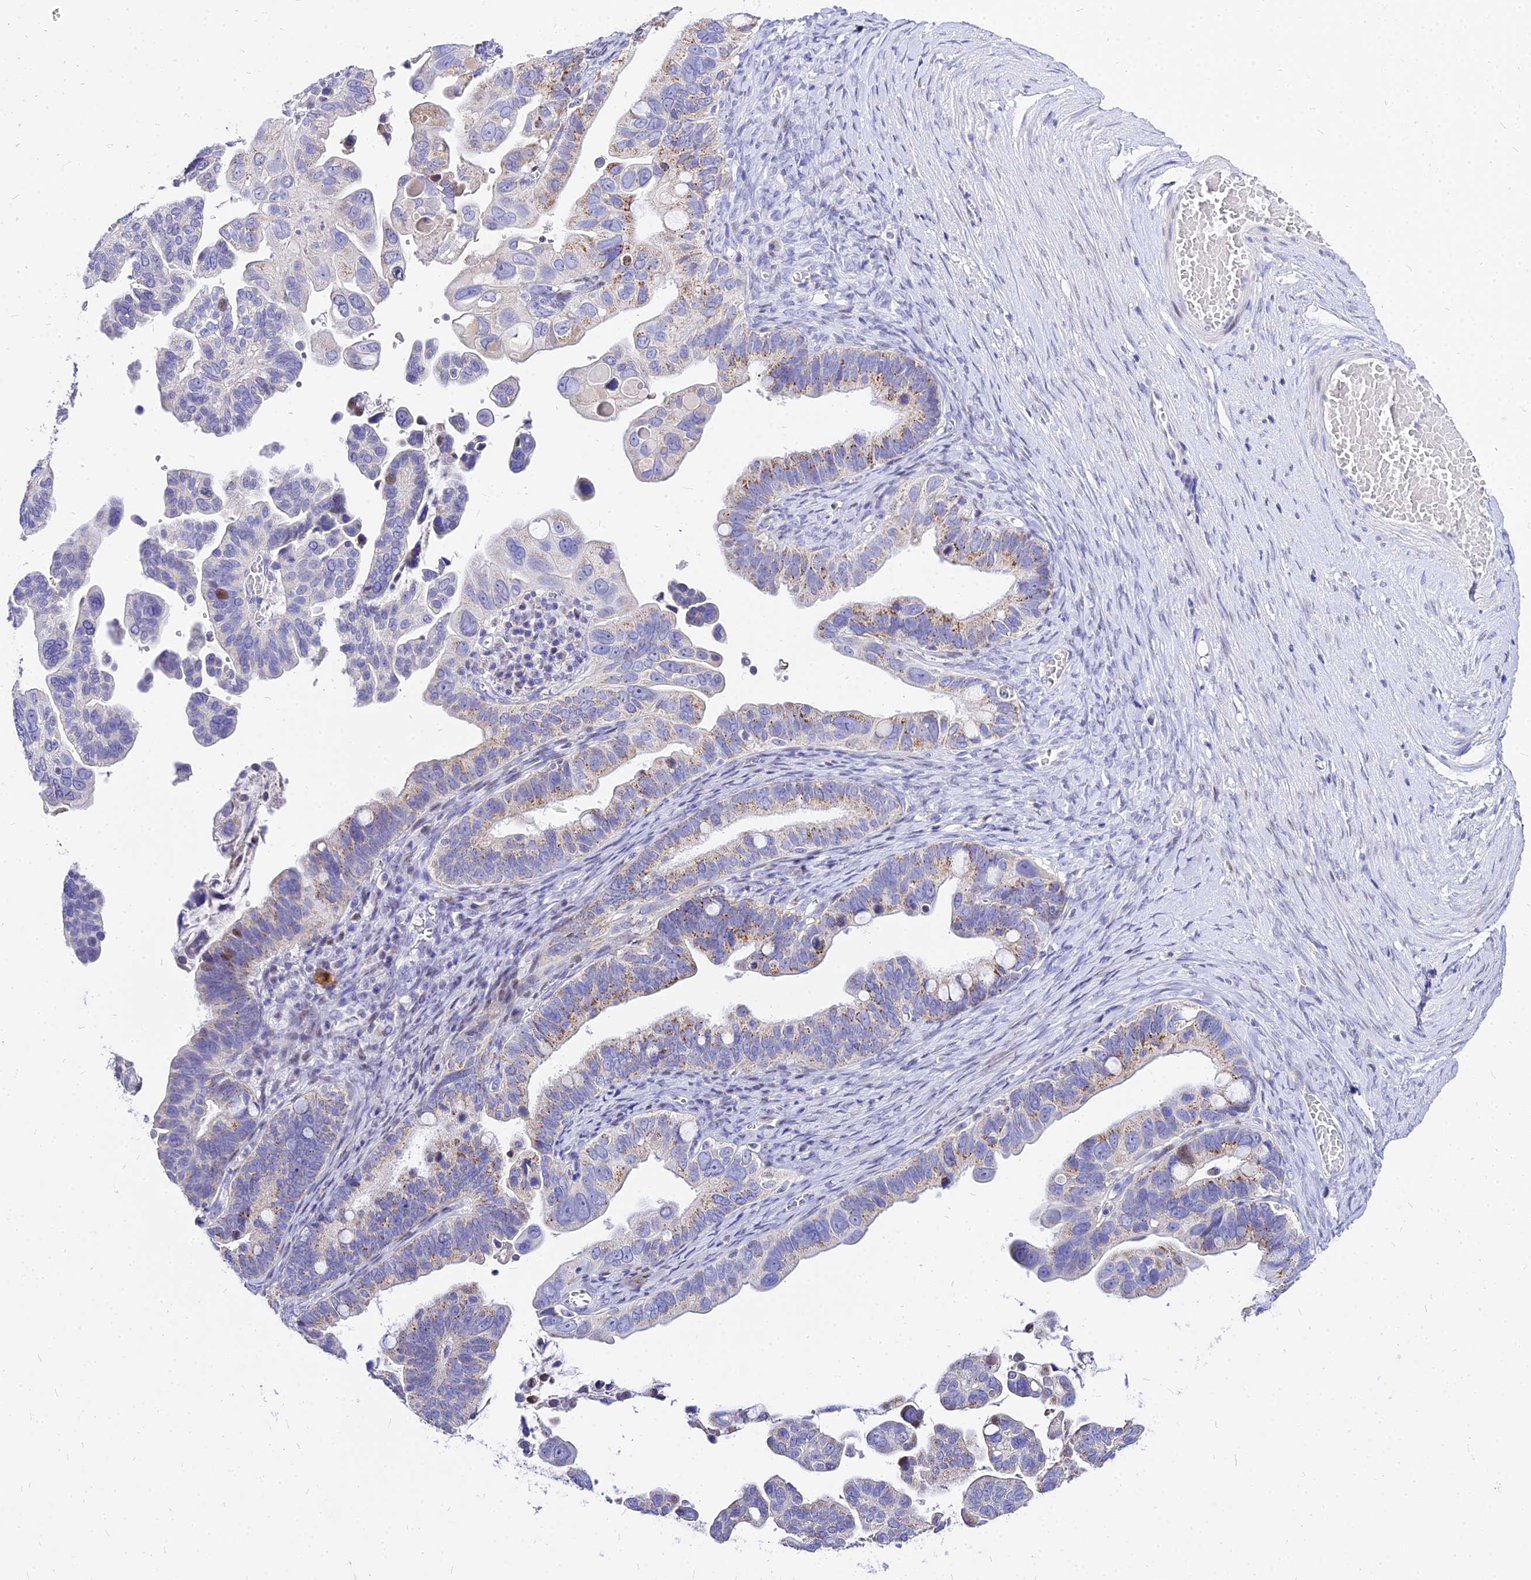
{"staining": {"intensity": "moderate", "quantity": "<25%", "location": "cytoplasmic/membranous"}, "tissue": "ovarian cancer", "cell_type": "Tumor cells", "image_type": "cancer", "snomed": [{"axis": "morphology", "description": "Cystadenocarcinoma, serous, NOS"}, {"axis": "topography", "description": "Ovary"}], "caption": "High-power microscopy captured an immunohistochemistry (IHC) histopathology image of ovarian serous cystadenocarcinoma, revealing moderate cytoplasmic/membranous staining in about <25% of tumor cells. (DAB (3,3'-diaminobenzidine) IHC with brightfield microscopy, high magnification).", "gene": "CARD18", "patient": {"sex": "female", "age": 56}}